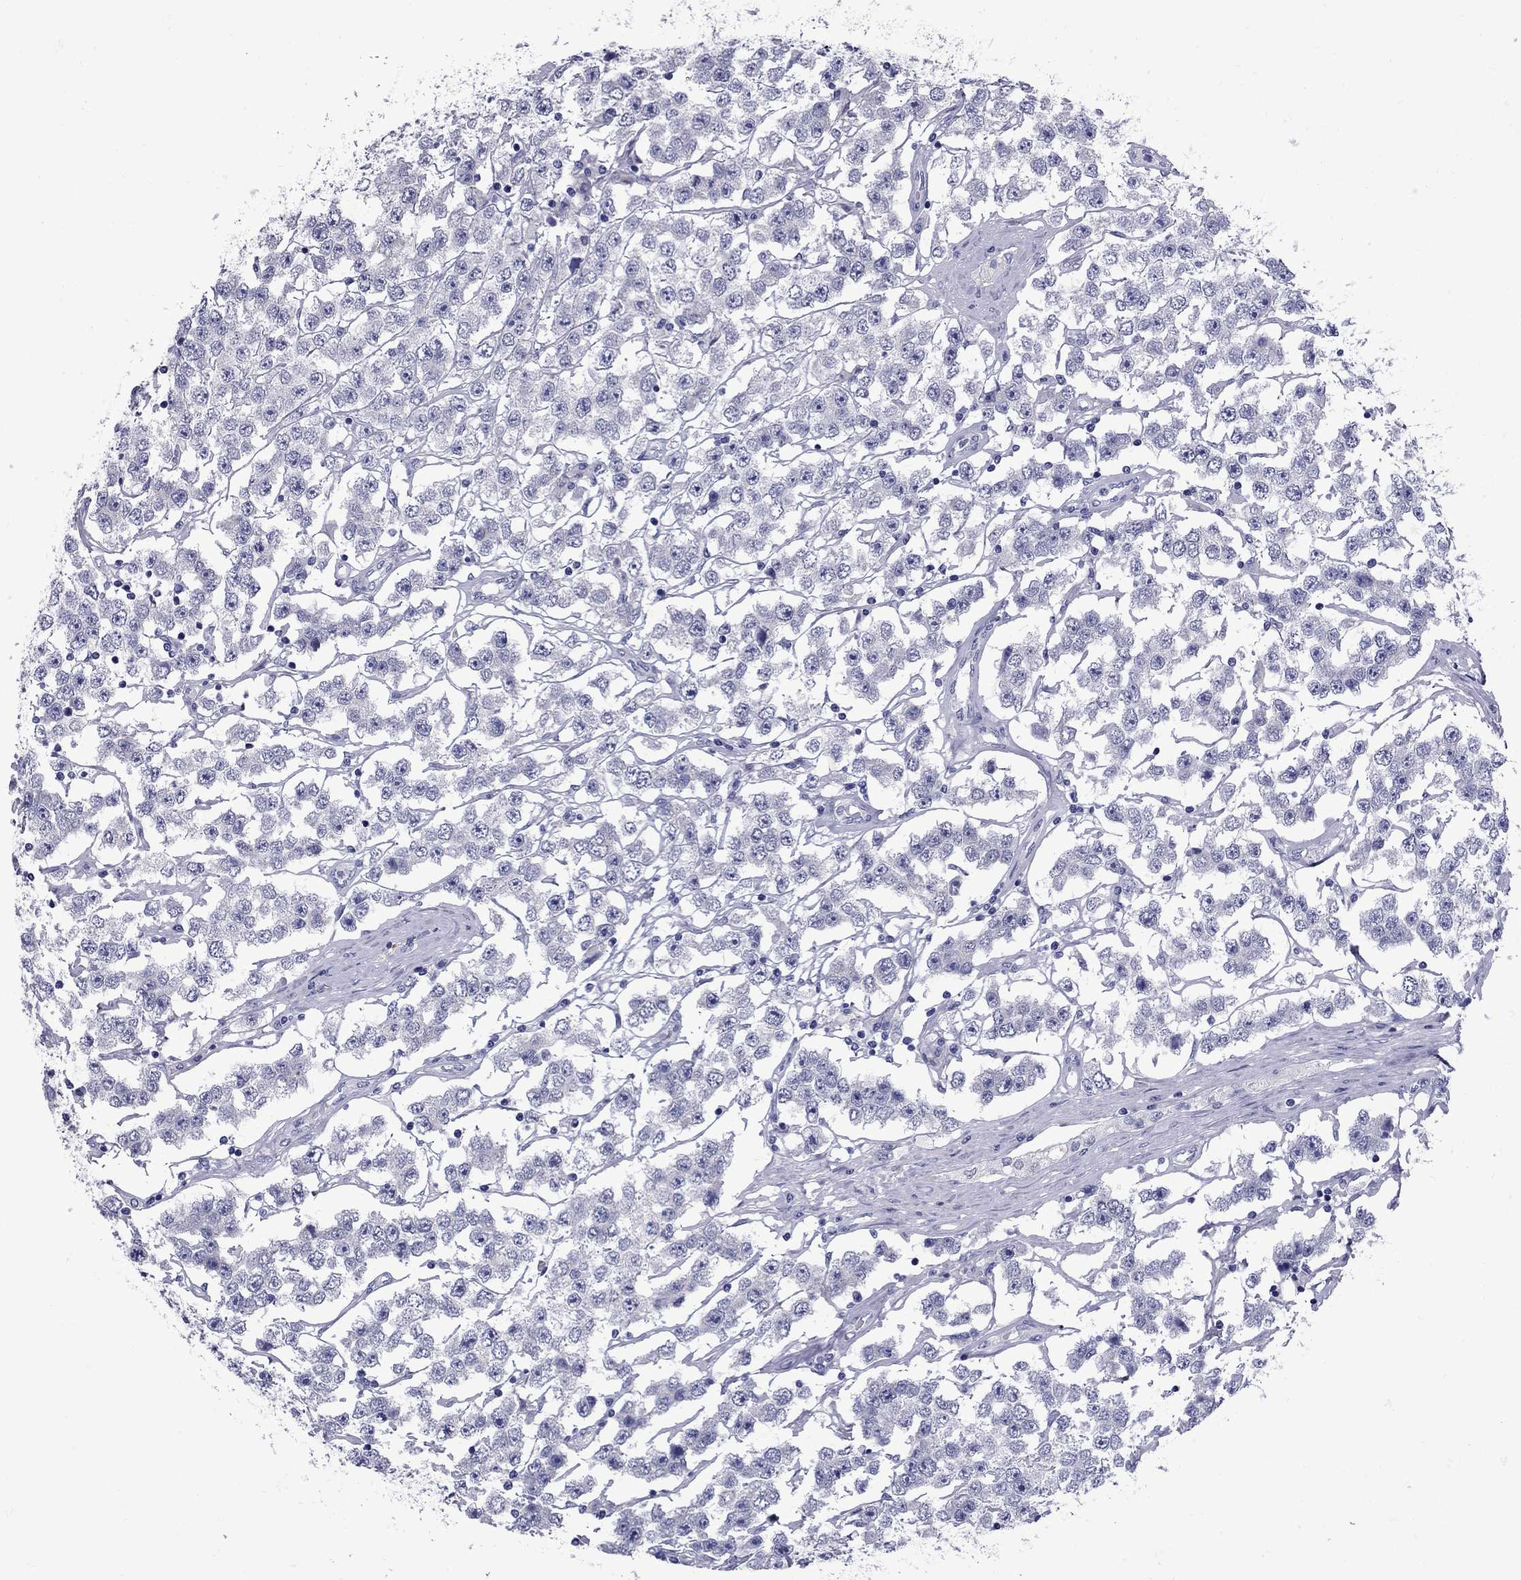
{"staining": {"intensity": "negative", "quantity": "none", "location": "none"}, "tissue": "testis cancer", "cell_type": "Tumor cells", "image_type": "cancer", "snomed": [{"axis": "morphology", "description": "Seminoma, NOS"}, {"axis": "topography", "description": "Testis"}], "caption": "Immunohistochemical staining of testis cancer reveals no significant positivity in tumor cells.", "gene": "EPPIN", "patient": {"sex": "male", "age": 52}}